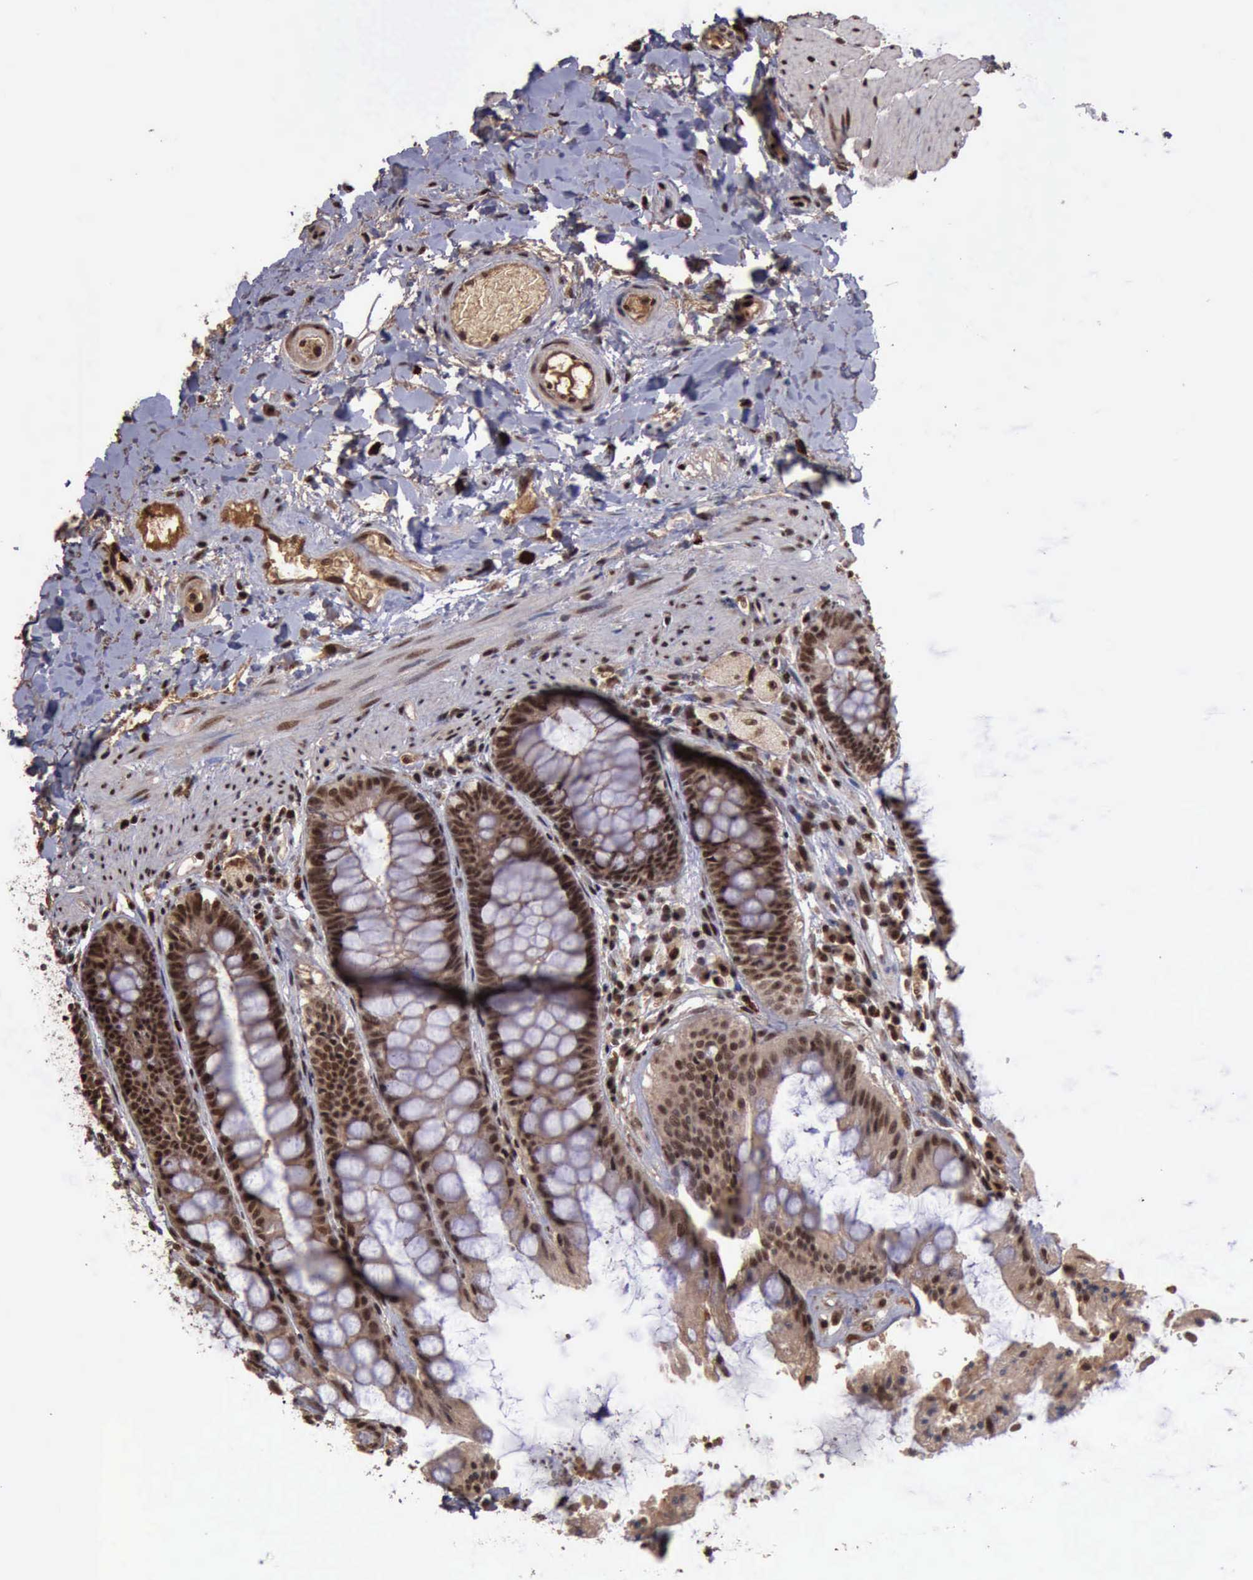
{"staining": {"intensity": "strong", "quantity": ">75%", "location": "cytoplasmic/membranous,nuclear"}, "tissue": "rectum", "cell_type": "Glandular cells", "image_type": "normal", "snomed": [{"axis": "morphology", "description": "Normal tissue, NOS"}, {"axis": "topography", "description": "Rectum"}], "caption": "This is a photomicrograph of immunohistochemistry (IHC) staining of benign rectum, which shows strong expression in the cytoplasmic/membranous,nuclear of glandular cells.", "gene": "TRMT2A", "patient": {"sex": "female", "age": 46}}